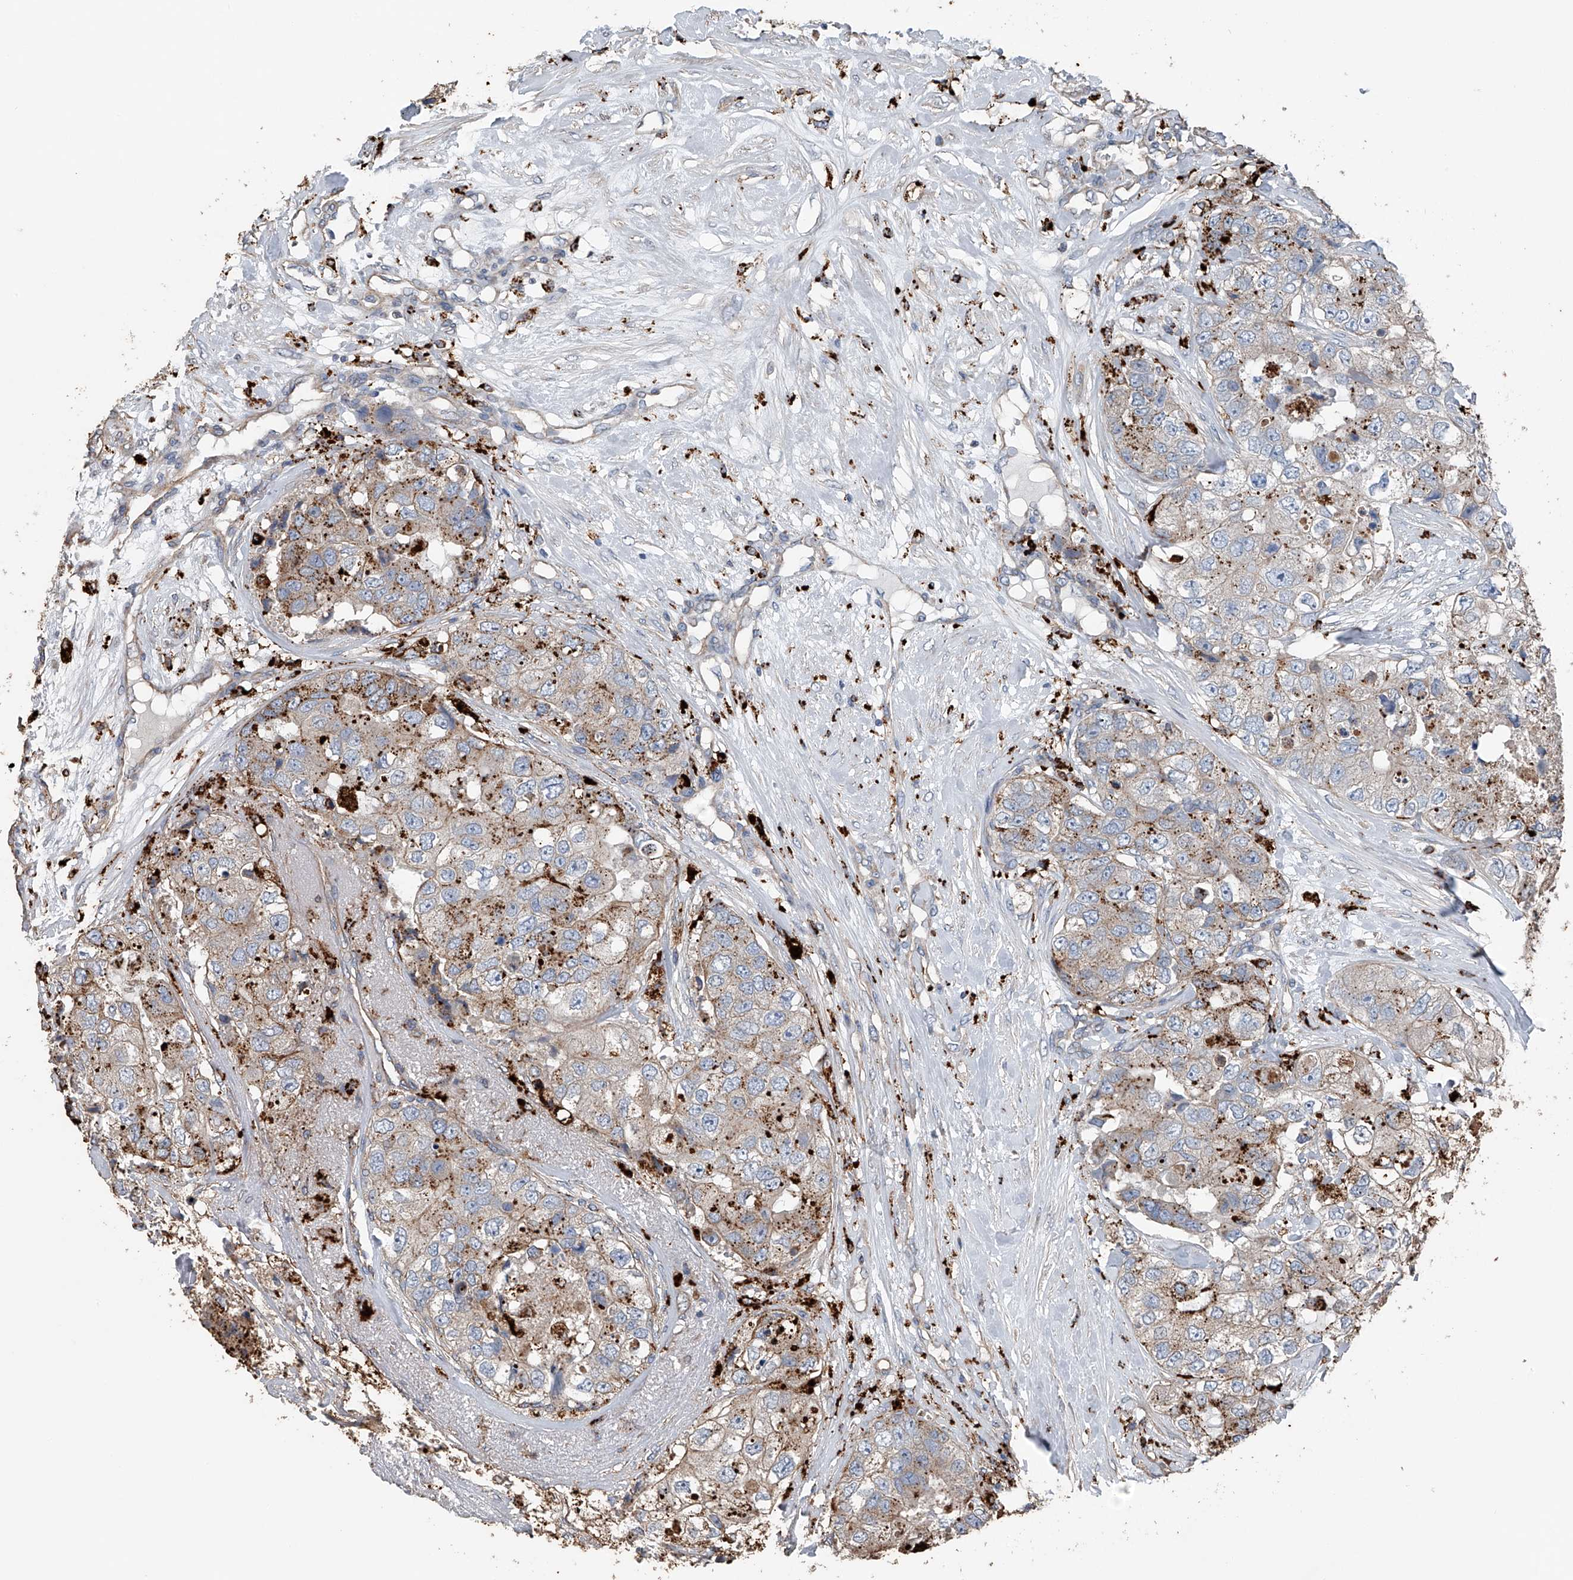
{"staining": {"intensity": "weak", "quantity": "25%-75%", "location": "cytoplasmic/membranous"}, "tissue": "breast cancer", "cell_type": "Tumor cells", "image_type": "cancer", "snomed": [{"axis": "morphology", "description": "Duct carcinoma"}, {"axis": "topography", "description": "Breast"}], "caption": "Immunohistochemical staining of human breast cancer shows weak cytoplasmic/membranous protein staining in about 25%-75% of tumor cells.", "gene": "ZNF772", "patient": {"sex": "female", "age": 62}}